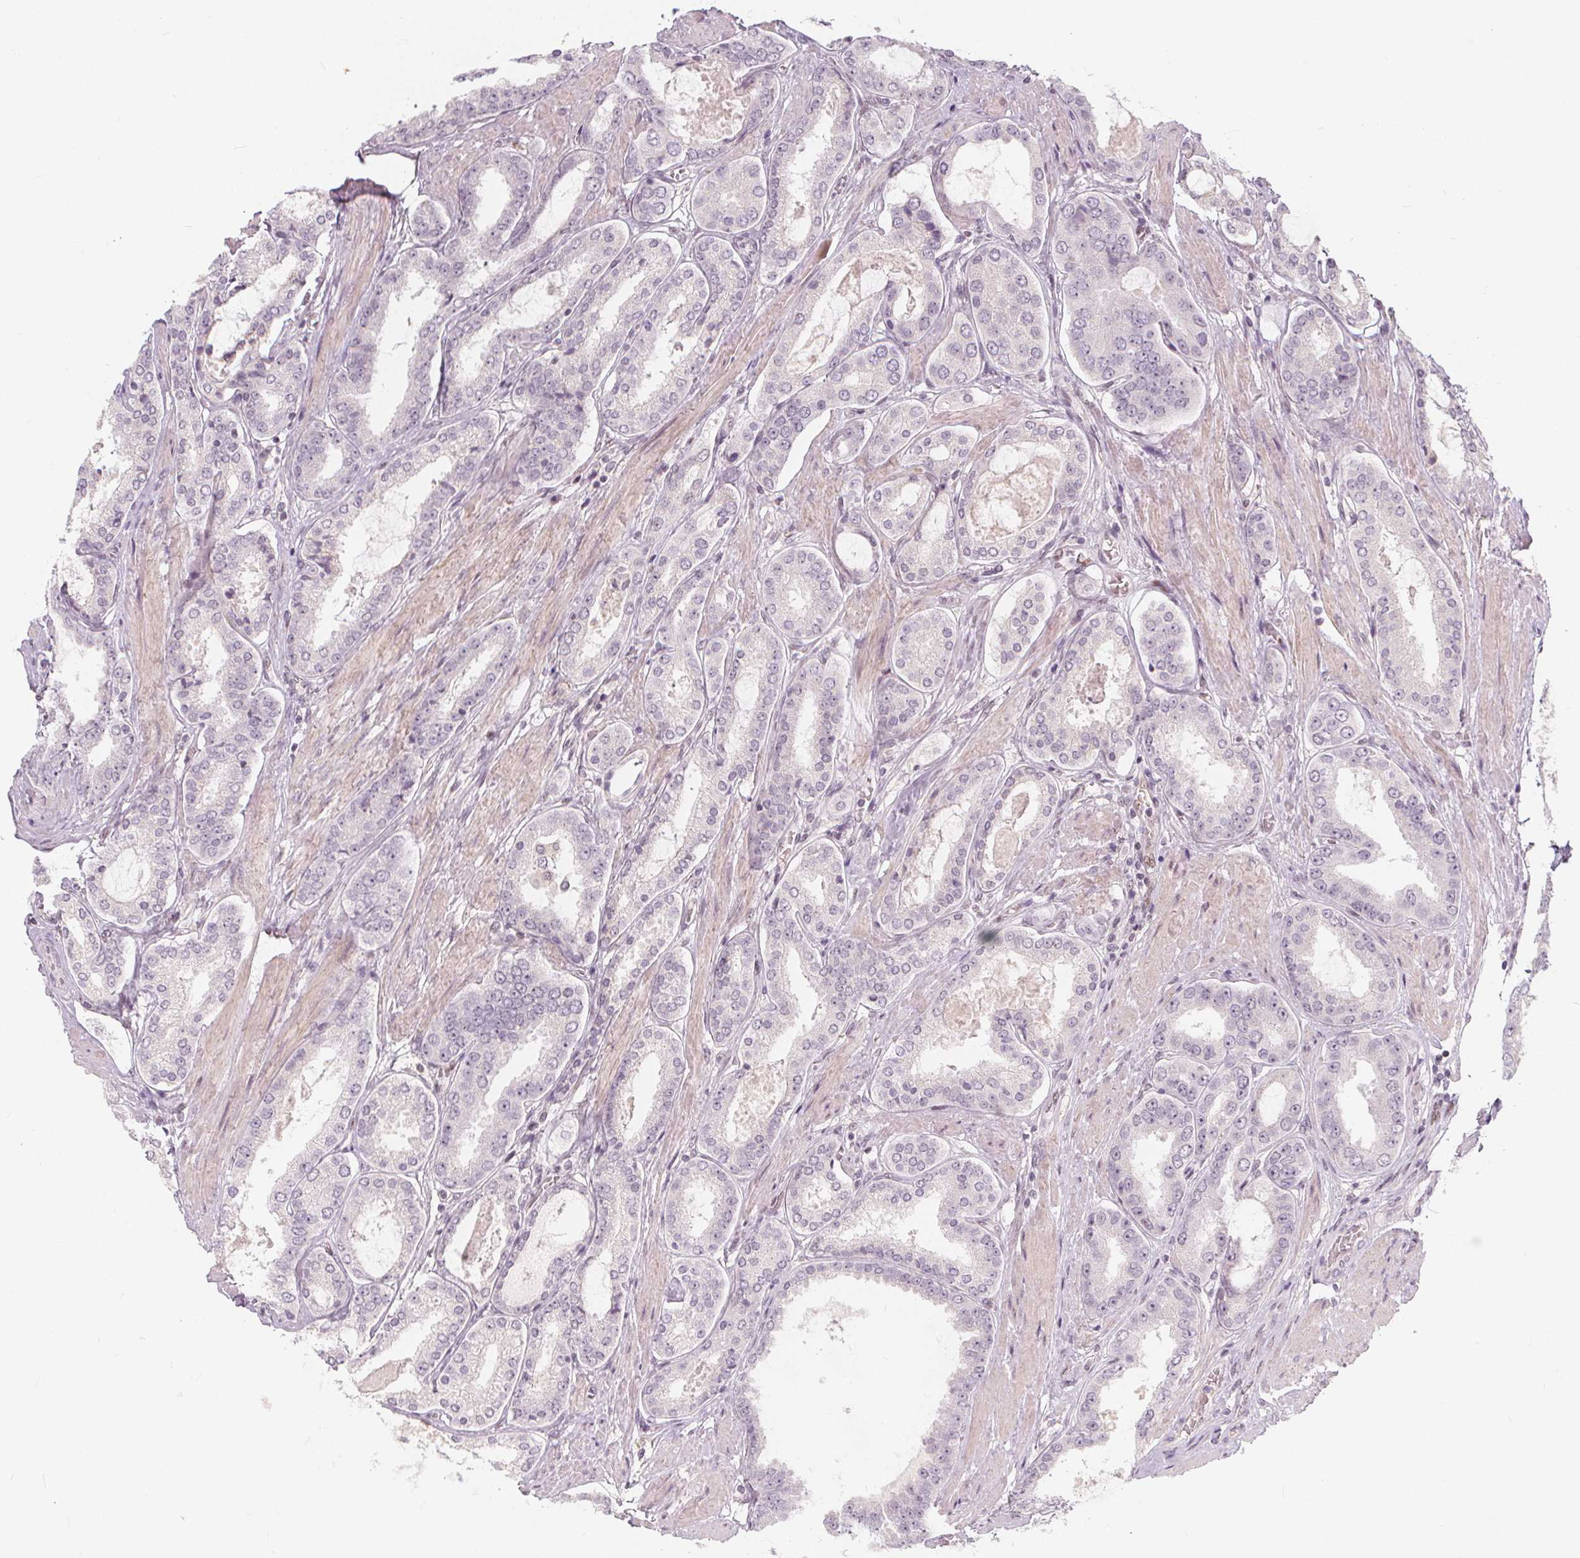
{"staining": {"intensity": "negative", "quantity": "none", "location": "none"}, "tissue": "prostate cancer", "cell_type": "Tumor cells", "image_type": "cancer", "snomed": [{"axis": "morphology", "description": "Adenocarcinoma, High grade"}, {"axis": "topography", "description": "Prostate"}], "caption": "High magnification brightfield microscopy of prostate cancer (adenocarcinoma (high-grade)) stained with DAB (3,3'-diaminobenzidine) (brown) and counterstained with hematoxylin (blue): tumor cells show no significant positivity. (Immunohistochemistry (ihc), brightfield microscopy, high magnification).", "gene": "DRC3", "patient": {"sex": "male", "age": 63}}